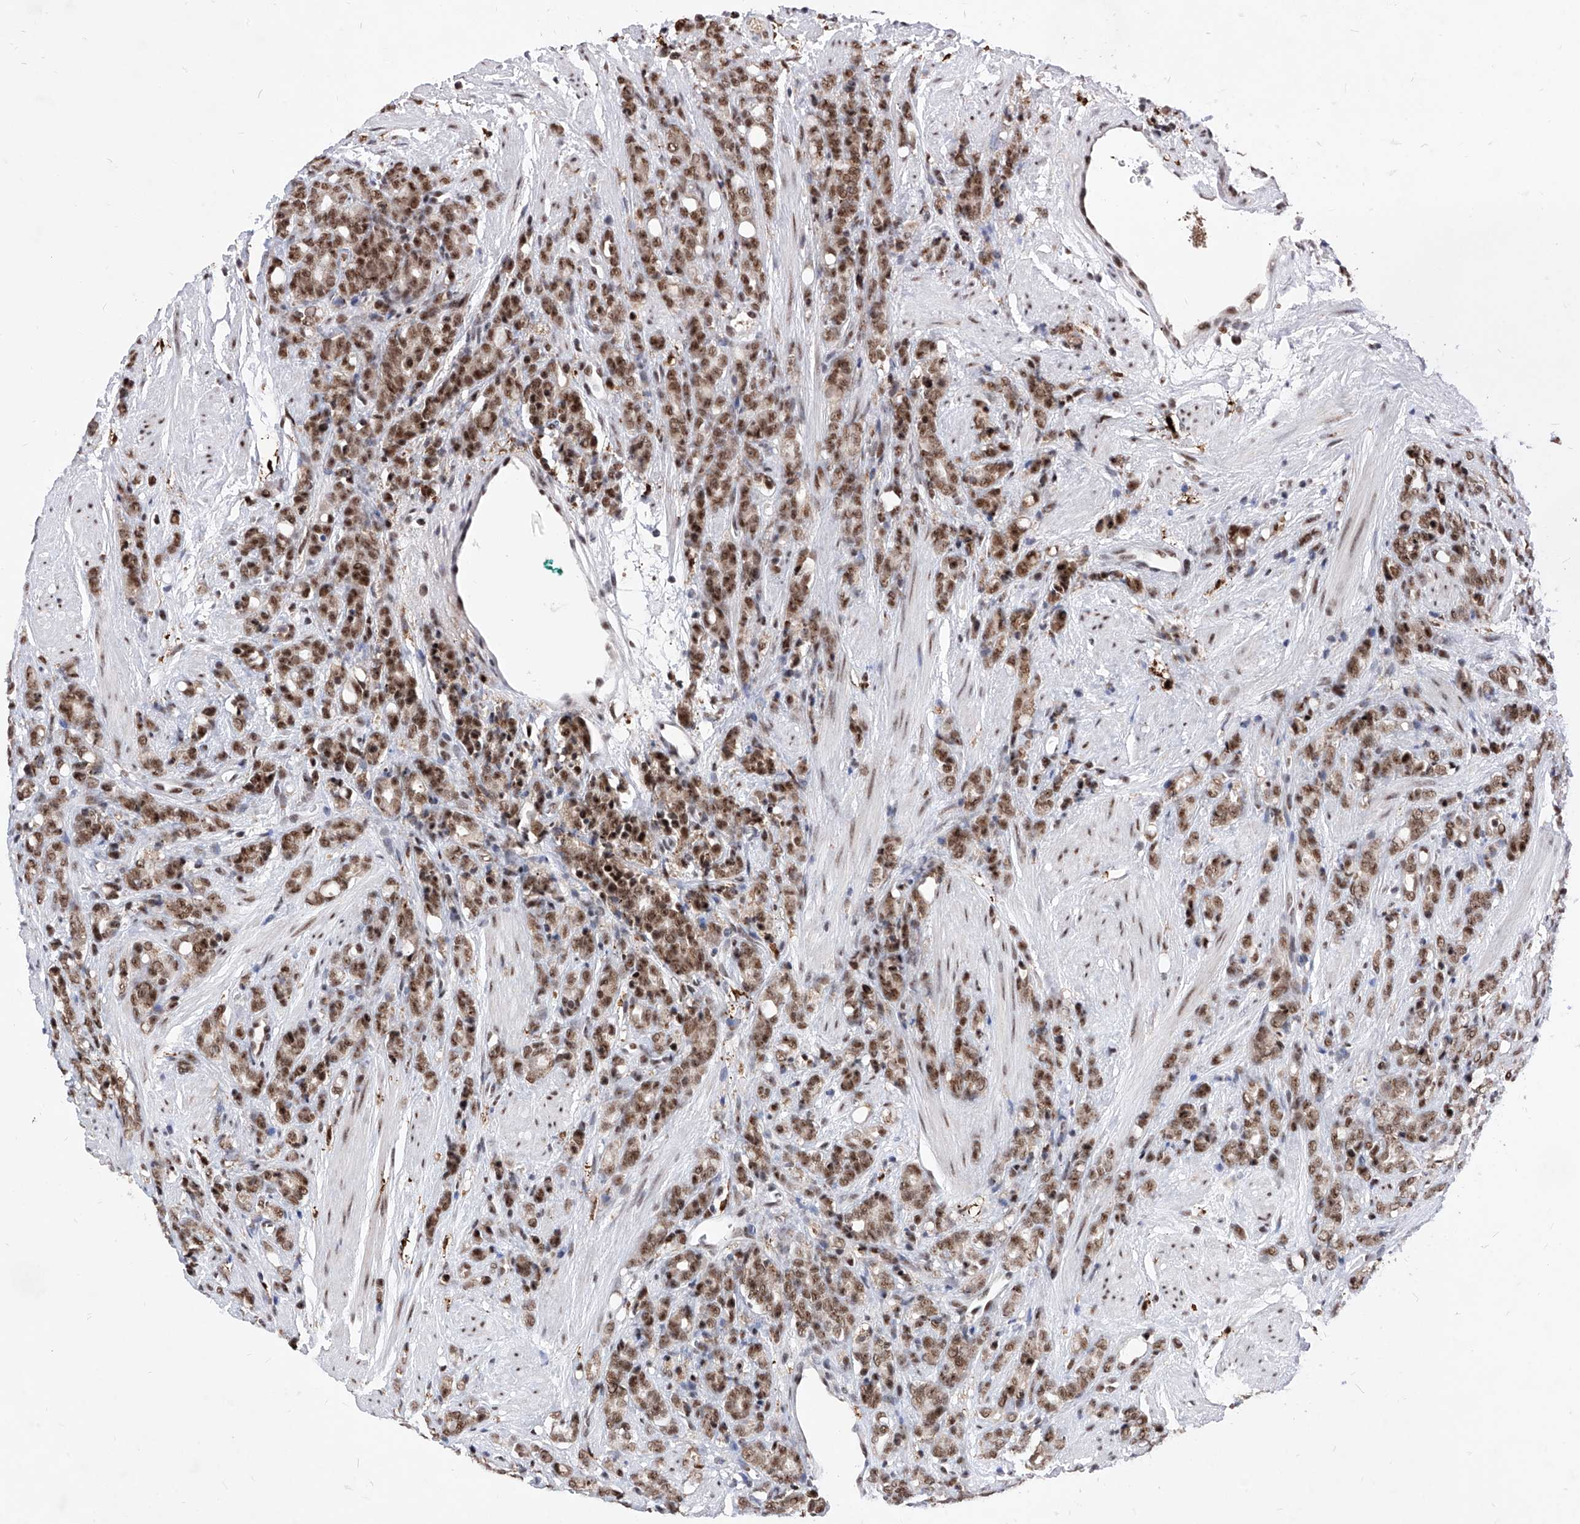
{"staining": {"intensity": "moderate", "quantity": ">75%", "location": "nuclear"}, "tissue": "prostate cancer", "cell_type": "Tumor cells", "image_type": "cancer", "snomed": [{"axis": "morphology", "description": "Adenocarcinoma, High grade"}, {"axis": "topography", "description": "Prostate"}], "caption": "High-magnification brightfield microscopy of adenocarcinoma (high-grade) (prostate) stained with DAB (brown) and counterstained with hematoxylin (blue). tumor cells exhibit moderate nuclear staining is identified in approximately>75% of cells.", "gene": "PHF5A", "patient": {"sex": "male", "age": 62}}